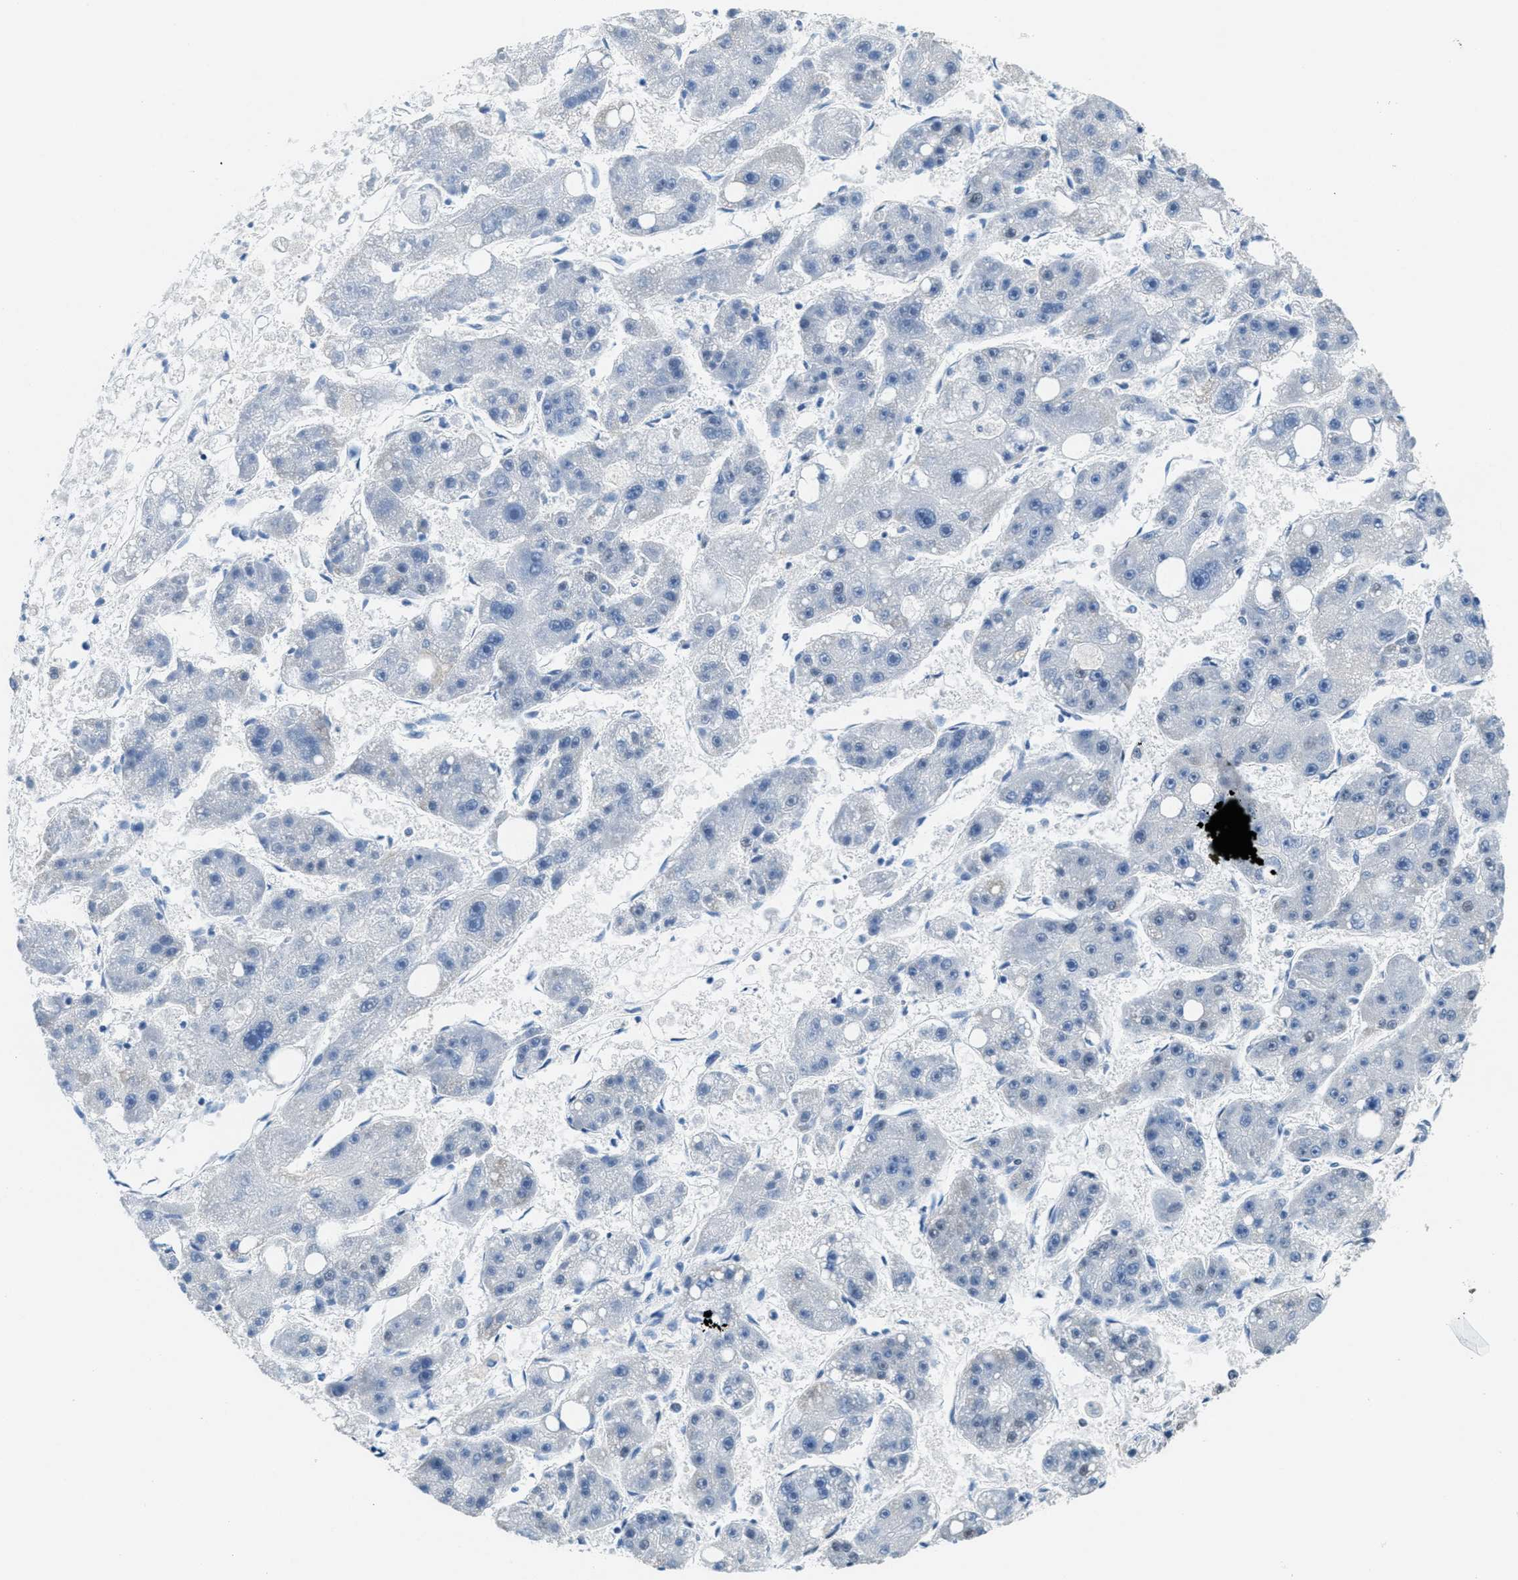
{"staining": {"intensity": "moderate", "quantity": "<25%", "location": "cytoplasmic/membranous"}, "tissue": "liver cancer", "cell_type": "Tumor cells", "image_type": "cancer", "snomed": [{"axis": "morphology", "description": "Carcinoma, Hepatocellular, NOS"}, {"axis": "topography", "description": "Liver"}], "caption": "Liver cancer stained with IHC exhibits moderate cytoplasmic/membranous staining in about <25% of tumor cells.", "gene": "TOMM70", "patient": {"sex": "female", "age": 61}}